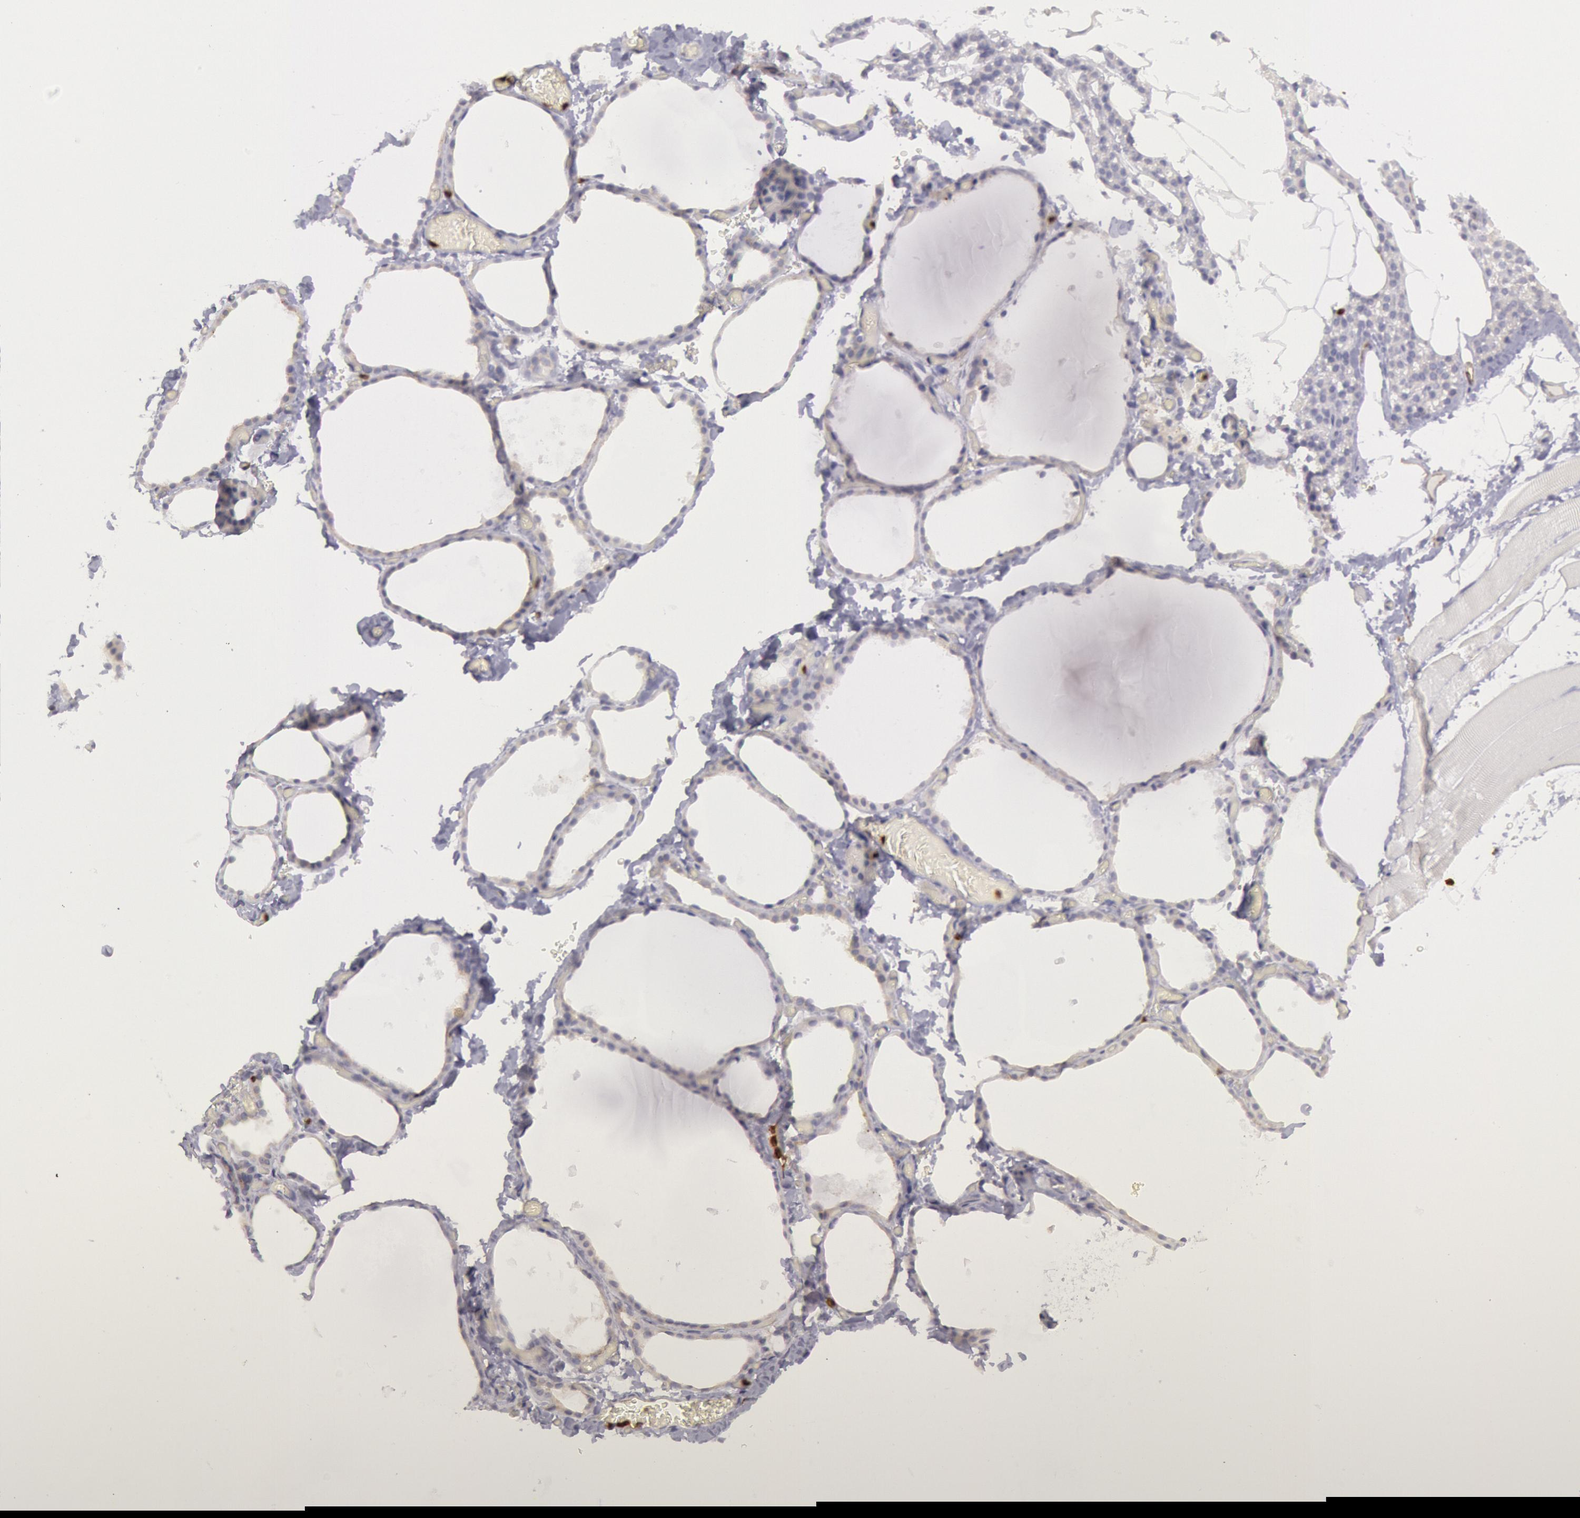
{"staining": {"intensity": "negative", "quantity": "none", "location": "none"}, "tissue": "thyroid gland", "cell_type": "Glandular cells", "image_type": "normal", "snomed": [{"axis": "morphology", "description": "Normal tissue, NOS"}, {"axis": "topography", "description": "Thyroid gland"}], "caption": "Immunohistochemical staining of normal human thyroid gland demonstrates no significant positivity in glandular cells. (DAB immunohistochemistry (IHC) with hematoxylin counter stain).", "gene": "RAB27A", "patient": {"sex": "female", "age": 22}}